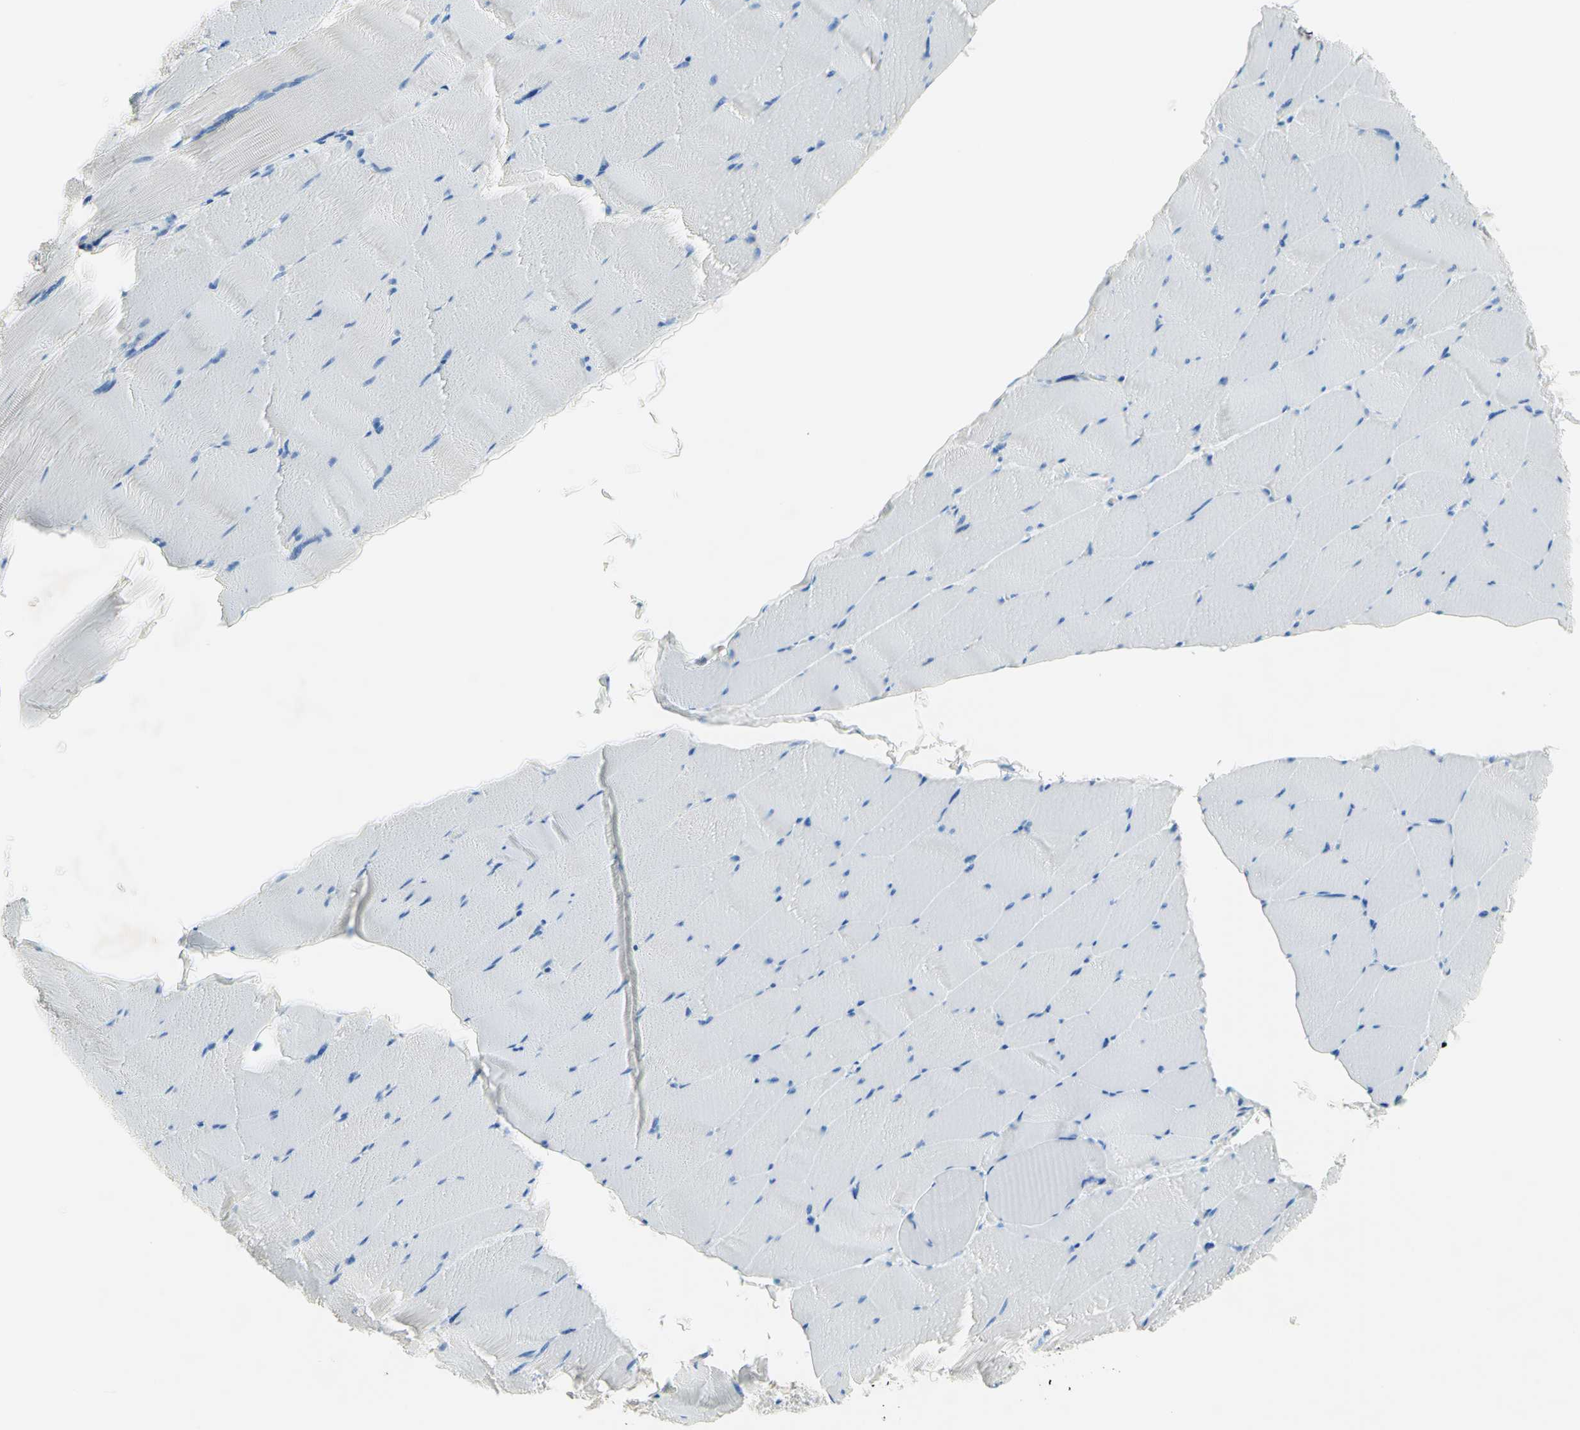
{"staining": {"intensity": "negative", "quantity": "none", "location": "none"}, "tissue": "skeletal muscle", "cell_type": "Myocytes", "image_type": "normal", "snomed": [{"axis": "morphology", "description": "Normal tissue, NOS"}, {"axis": "topography", "description": "Skeletal muscle"}], "caption": "Human skeletal muscle stained for a protein using immunohistochemistry demonstrates no staining in myocytes.", "gene": "MFF", "patient": {"sex": "male", "age": 62}}